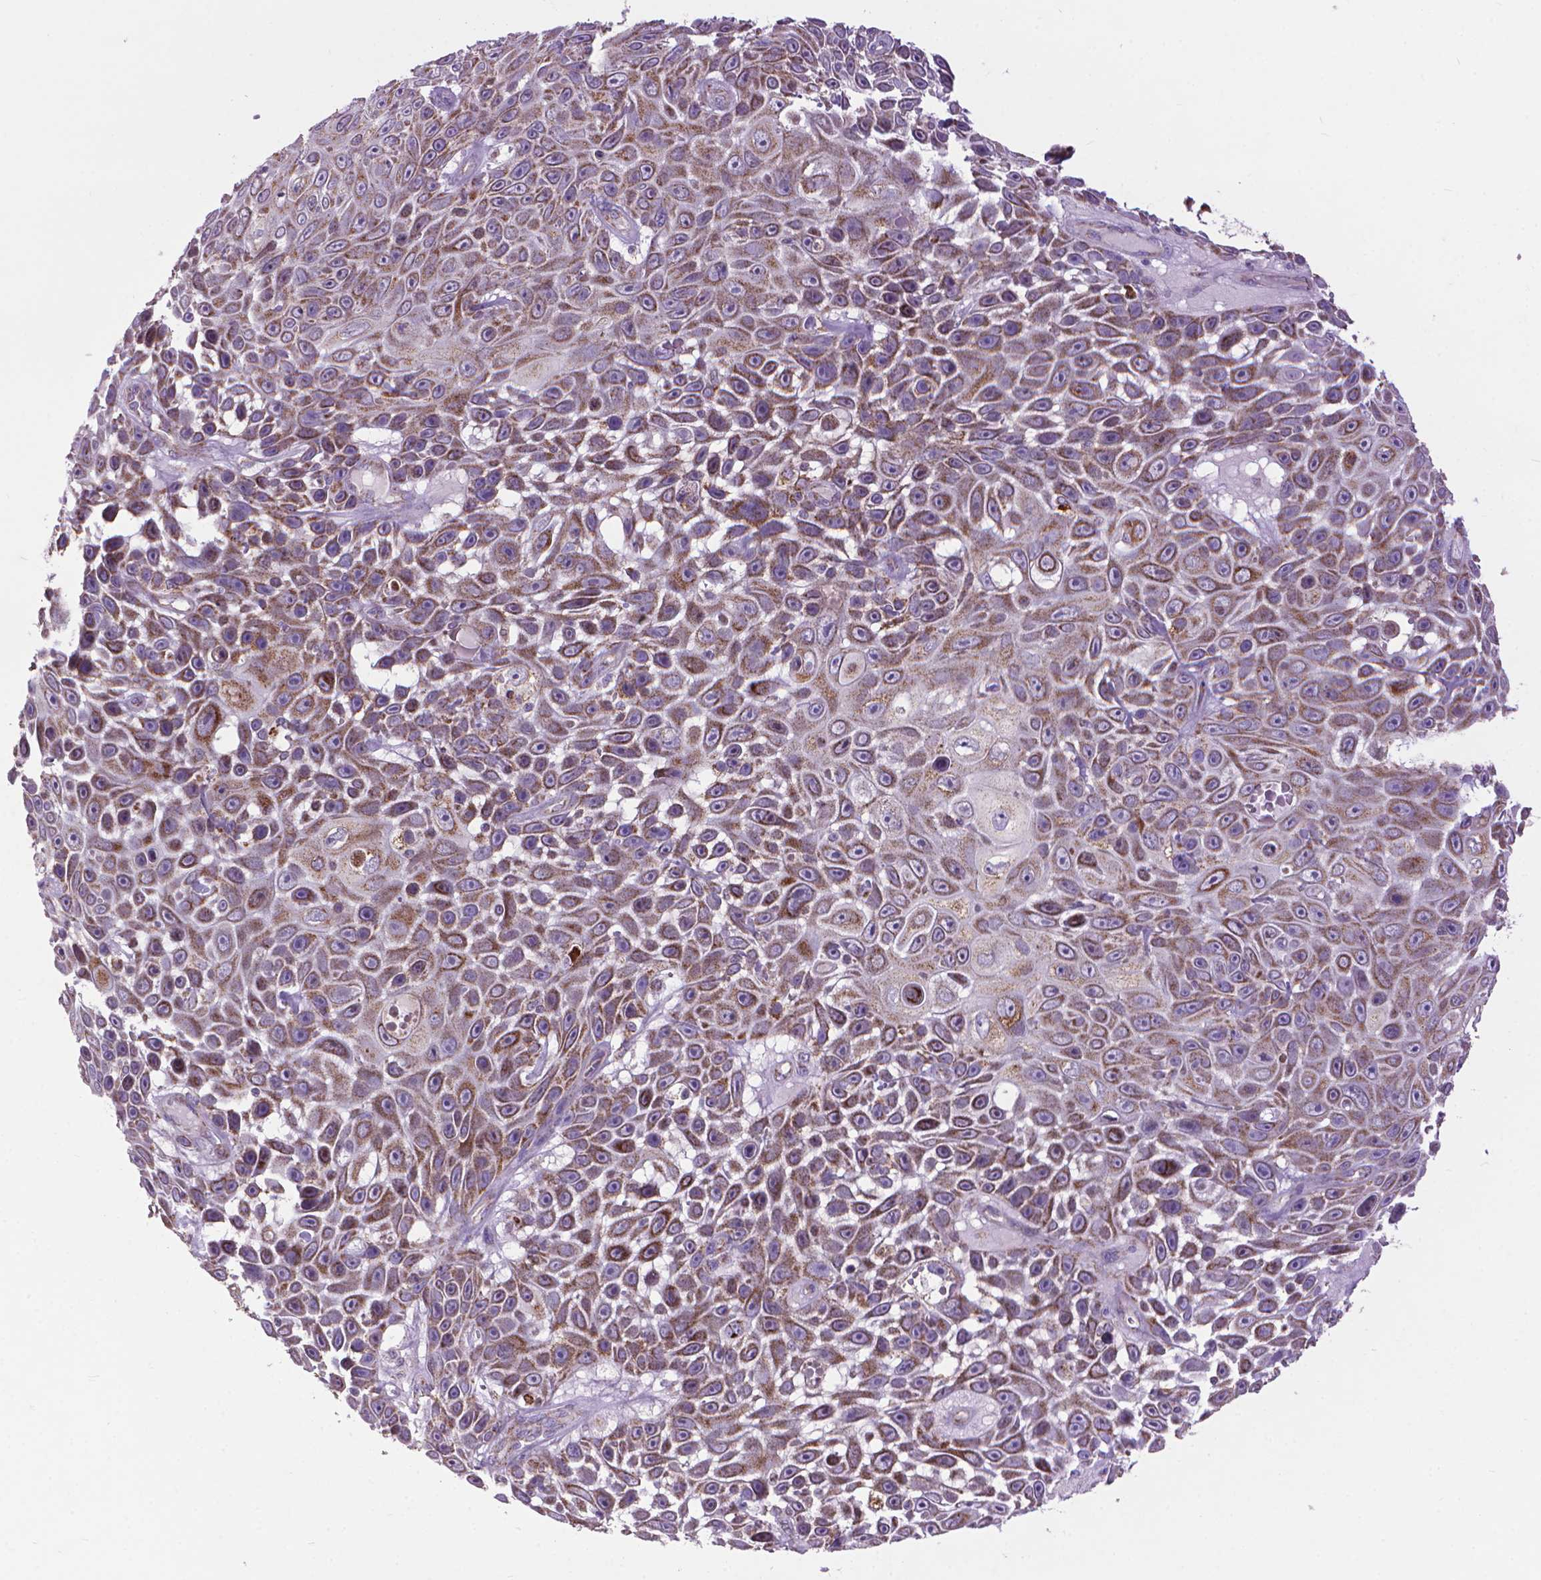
{"staining": {"intensity": "moderate", "quantity": ">75%", "location": "cytoplasmic/membranous"}, "tissue": "skin cancer", "cell_type": "Tumor cells", "image_type": "cancer", "snomed": [{"axis": "morphology", "description": "Squamous cell carcinoma, NOS"}, {"axis": "topography", "description": "Skin"}], "caption": "An IHC image of tumor tissue is shown. Protein staining in brown highlights moderate cytoplasmic/membranous positivity in skin cancer within tumor cells. The staining is performed using DAB brown chromogen to label protein expression. The nuclei are counter-stained blue using hematoxylin.", "gene": "VDAC1", "patient": {"sex": "male", "age": 82}}